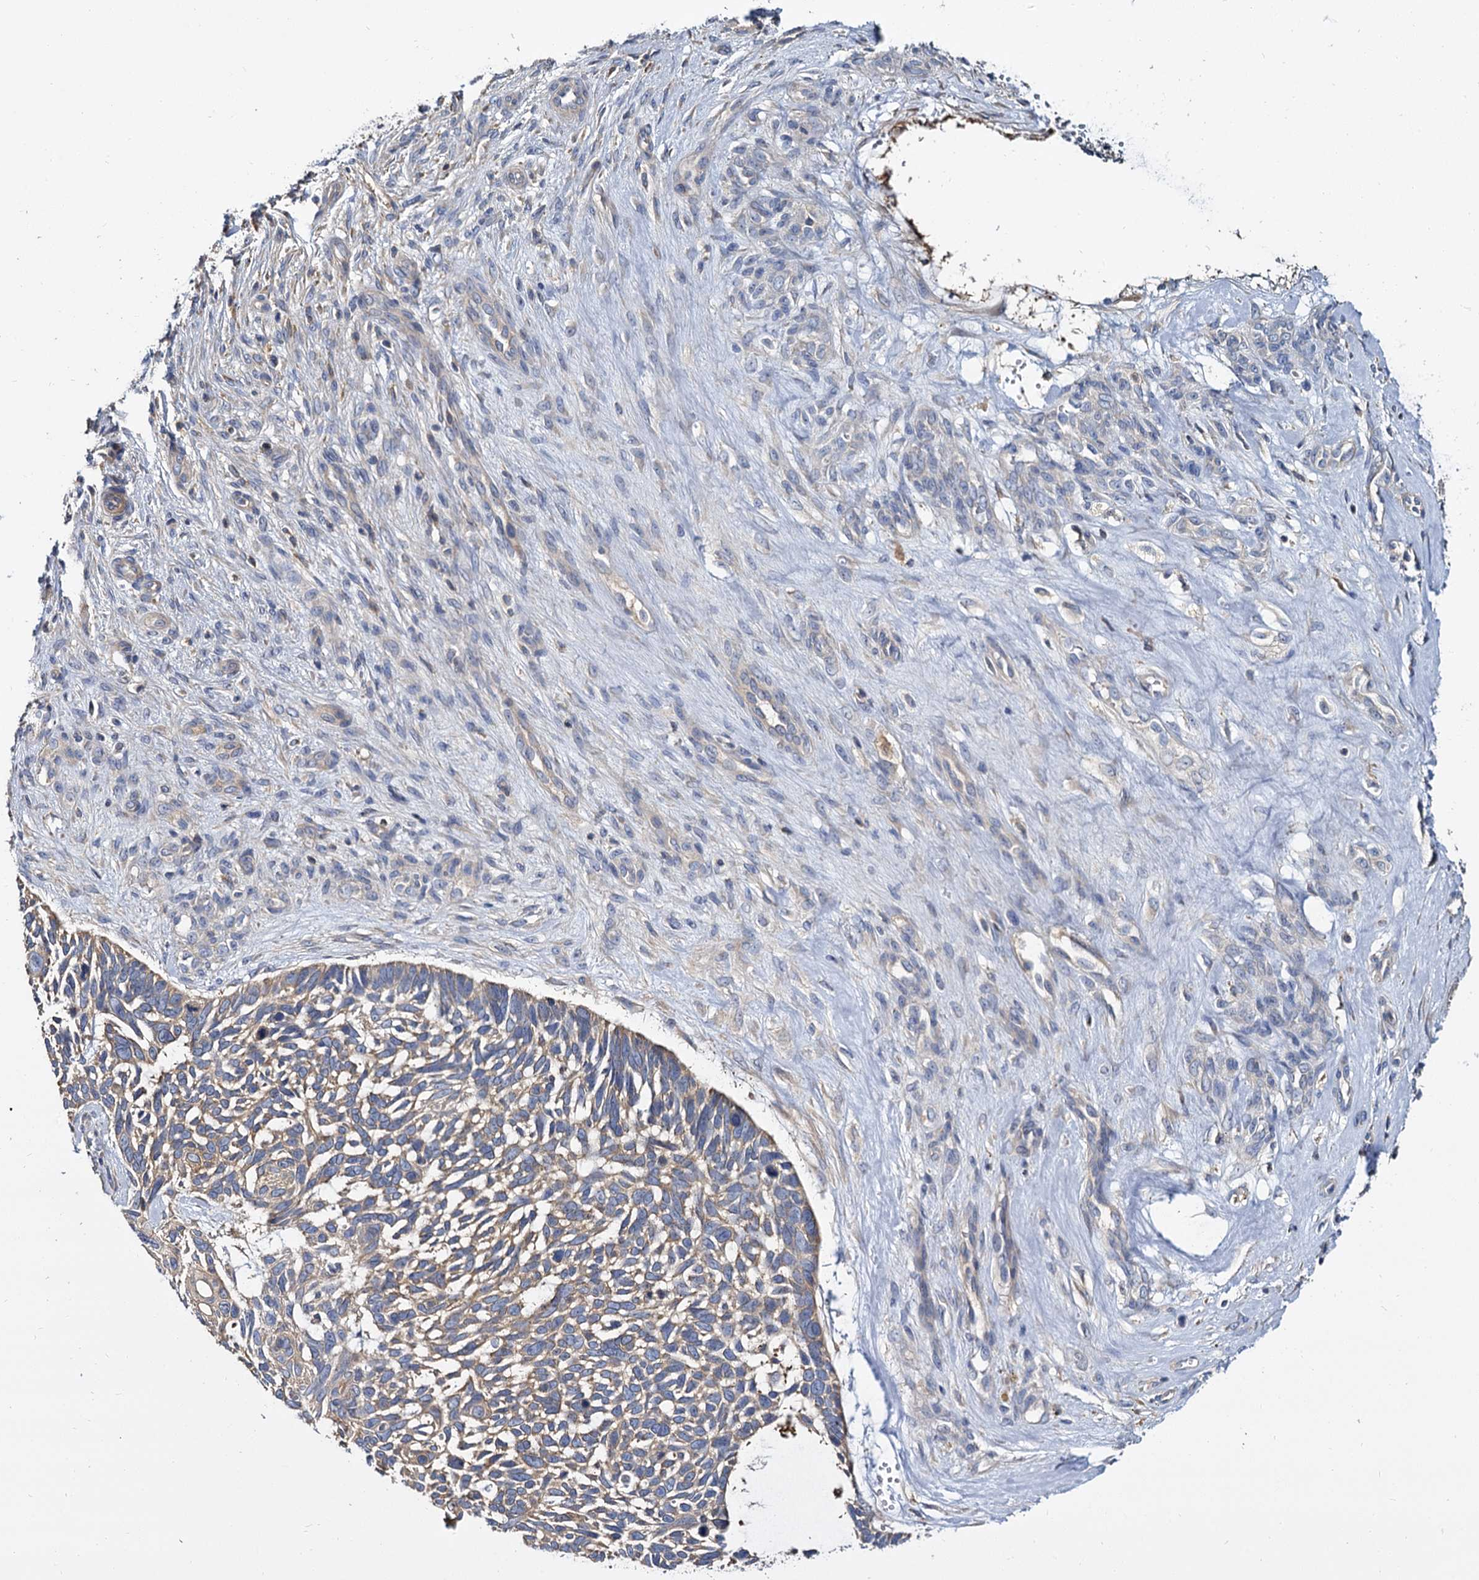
{"staining": {"intensity": "weak", "quantity": ">75%", "location": "cytoplasmic/membranous"}, "tissue": "skin cancer", "cell_type": "Tumor cells", "image_type": "cancer", "snomed": [{"axis": "morphology", "description": "Basal cell carcinoma"}, {"axis": "topography", "description": "Skin"}], "caption": "Protein expression analysis of human basal cell carcinoma (skin) reveals weak cytoplasmic/membranous positivity in about >75% of tumor cells.", "gene": "ANKRD13A", "patient": {"sex": "male", "age": 88}}